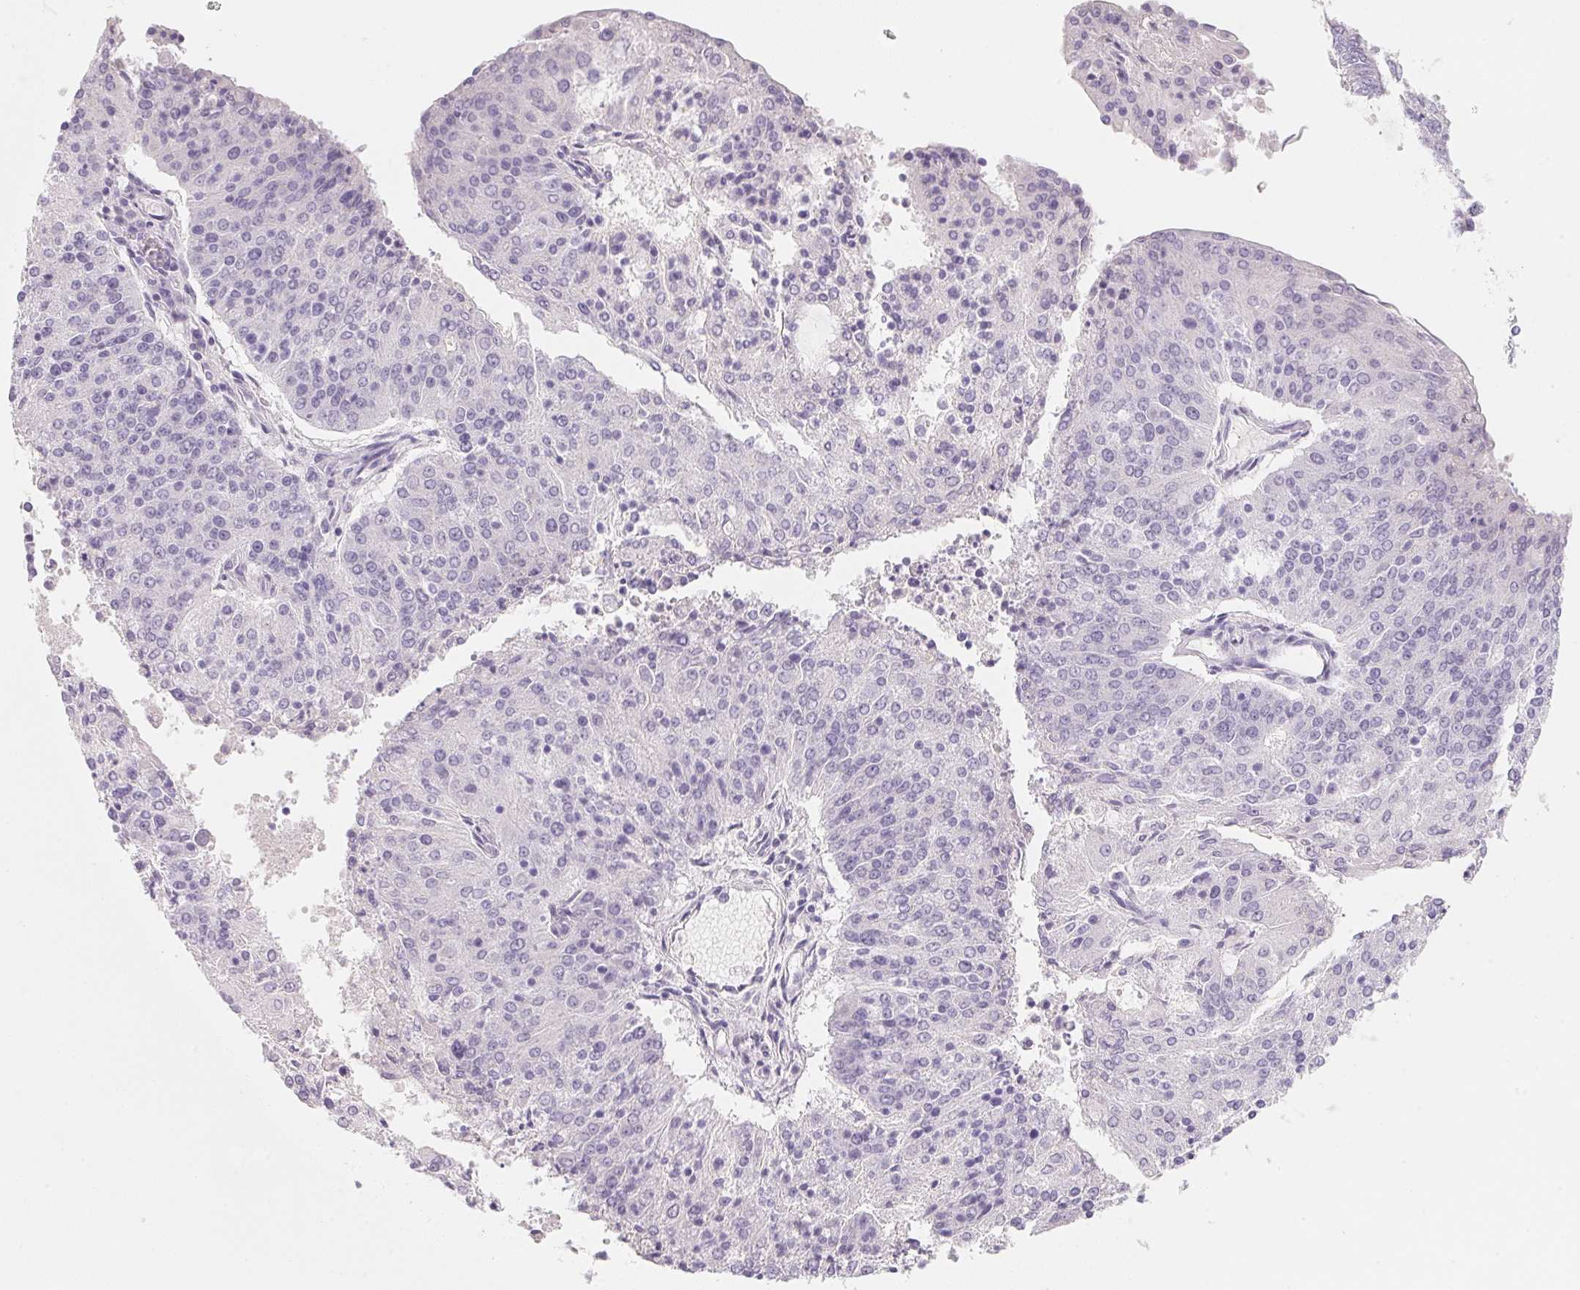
{"staining": {"intensity": "negative", "quantity": "none", "location": "none"}, "tissue": "endometrial cancer", "cell_type": "Tumor cells", "image_type": "cancer", "snomed": [{"axis": "morphology", "description": "Adenocarcinoma, NOS"}, {"axis": "topography", "description": "Endometrium"}], "caption": "This is a photomicrograph of IHC staining of adenocarcinoma (endometrial), which shows no staining in tumor cells.", "gene": "ACP3", "patient": {"sex": "female", "age": 82}}